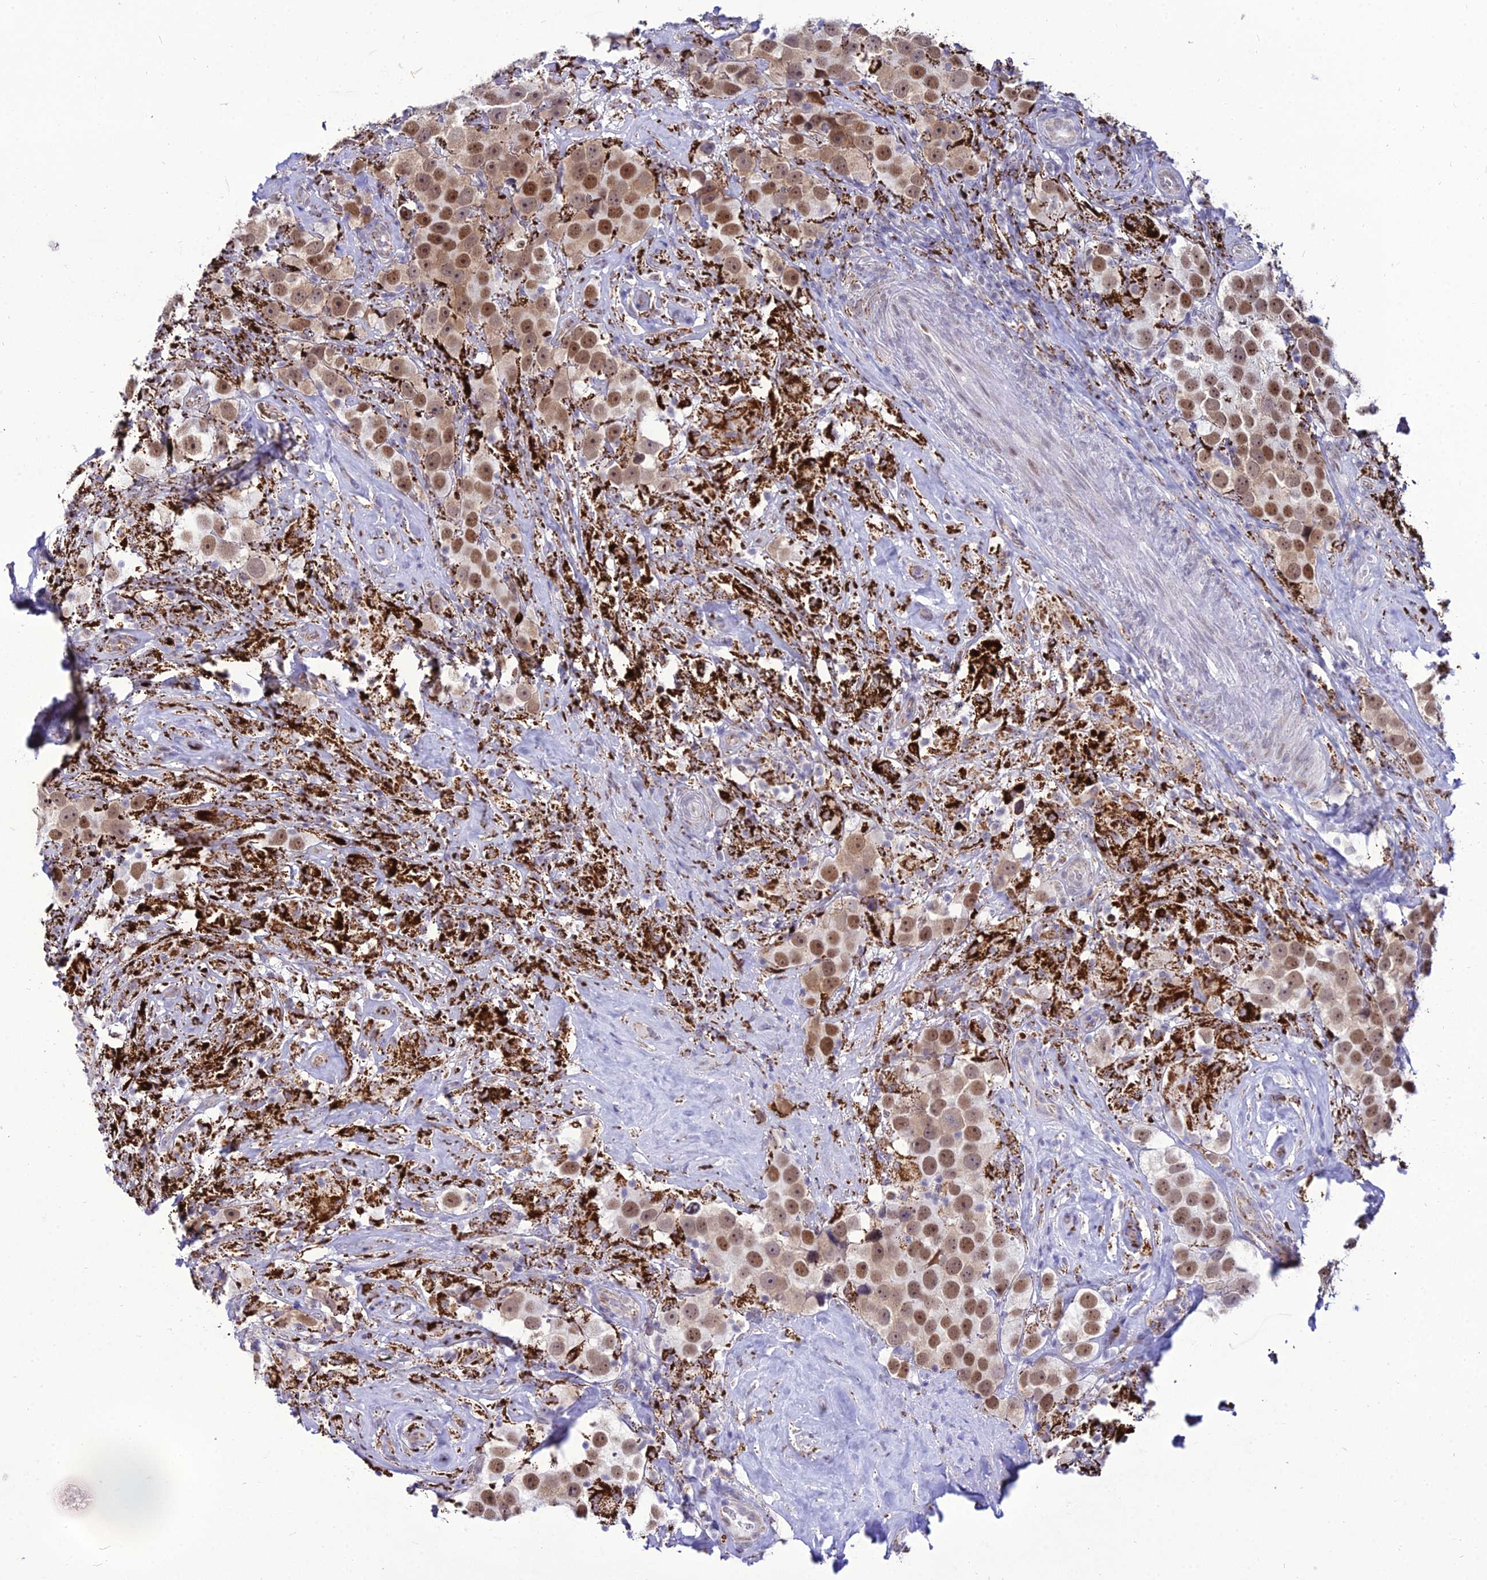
{"staining": {"intensity": "moderate", "quantity": ">75%", "location": "nuclear"}, "tissue": "testis cancer", "cell_type": "Tumor cells", "image_type": "cancer", "snomed": [{"axis": "morphology", "description": "Seminoma, NOS"}, {"axis": "topography", "description": "Testis"}], "caption": "This is a micrograph of immunohistochemistry staining of testis seminoma, which shows moderate expression in the nuclear of tumor cells.", "gene": "C6orf163", "patient": {"sex": "male", "age": 49}}